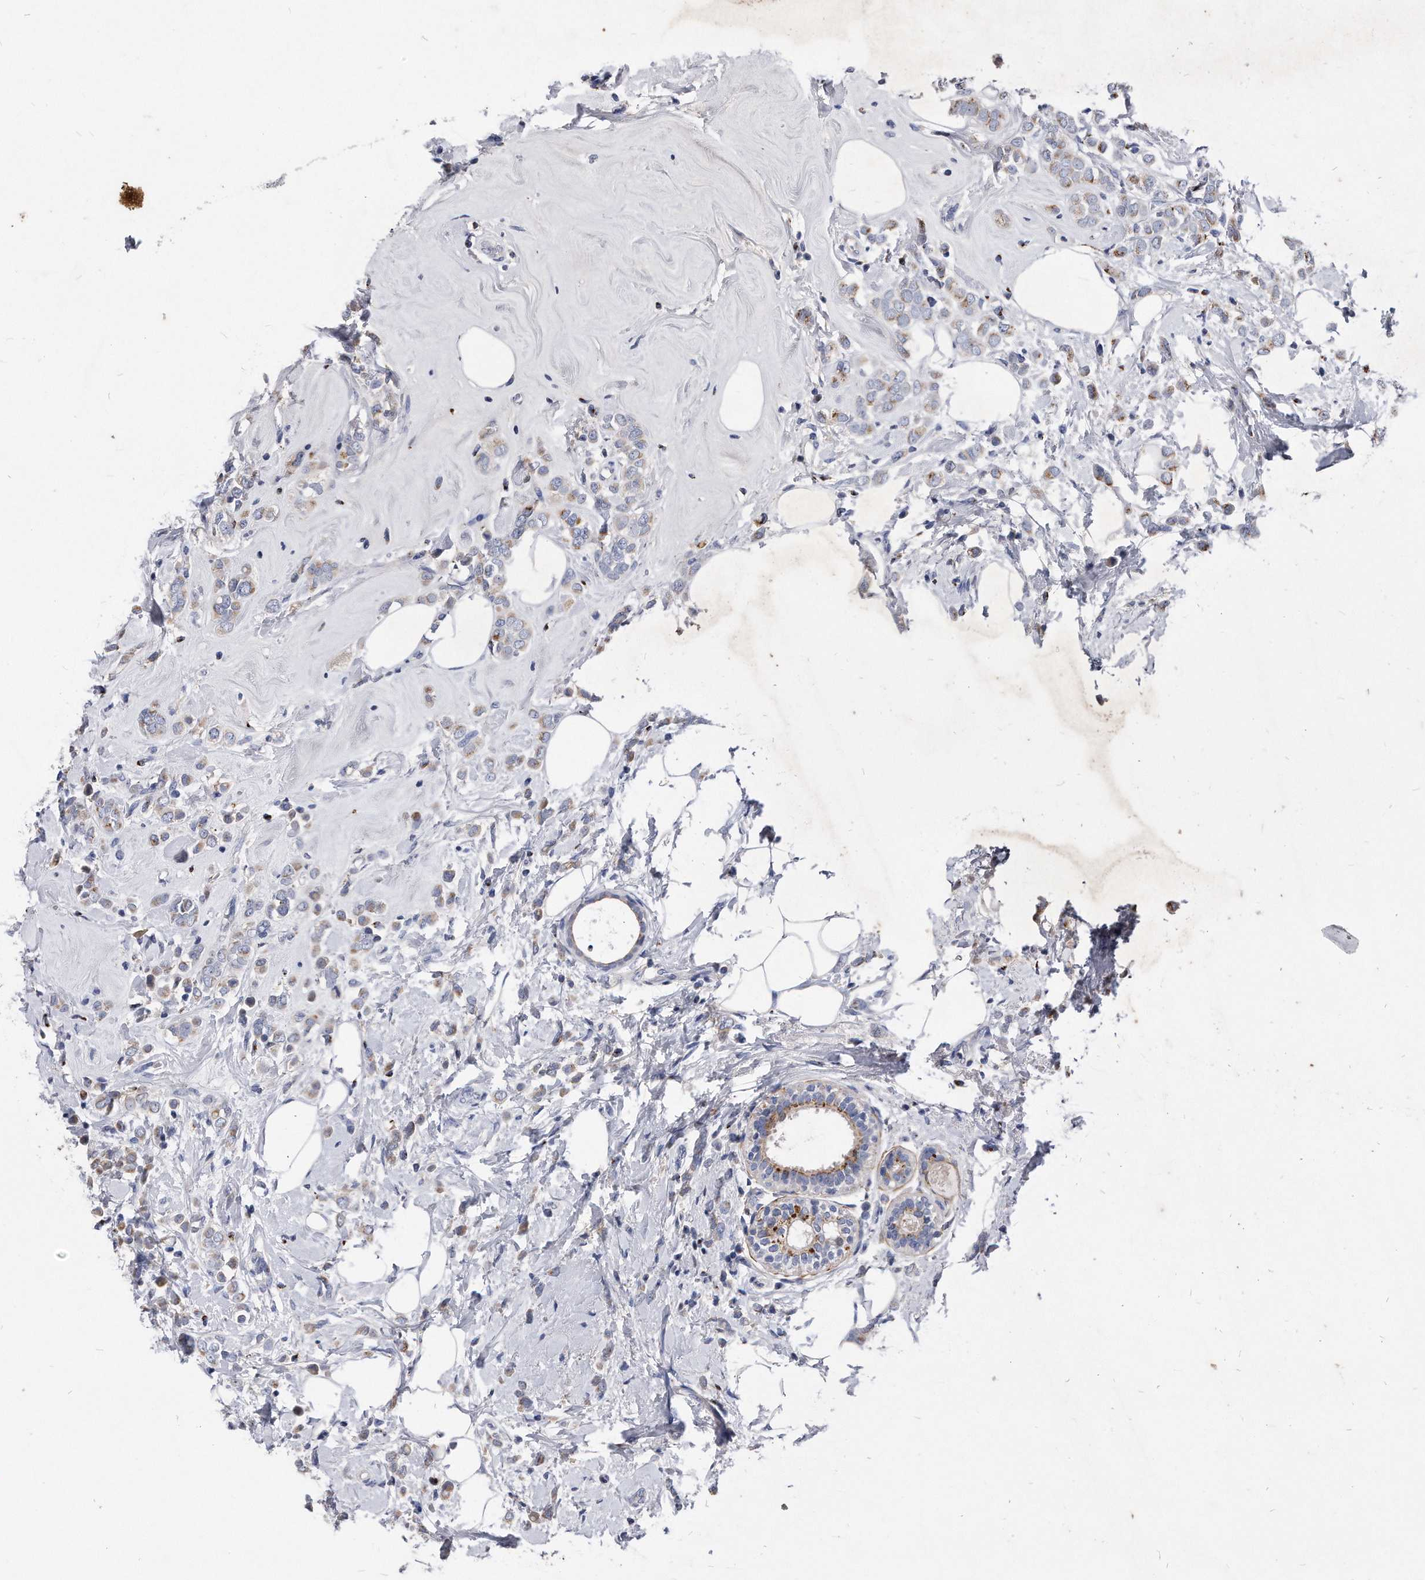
{"staining": {"intensity": "moderate", "quantity": "25%-75%", "location": "cytoplasmic/membranous"}, "tissue": "breast cancer", "cell_type": "Tumor cells", "image_type": "cancer", "snomed": [{"axis": "morphology", "description": "Lobular carcinoma"}, {"axis": "topography", "description": "Breast"}], "caption": "An IHC image of tumor tissue is shown. Protein staining in brown shows moderate cytoplasmic/membranous positivity in lobular carcinoma (breast) within tumor cells.", "gene": "MGAT4A", "patient": {"sex": "female", "age": 47}}